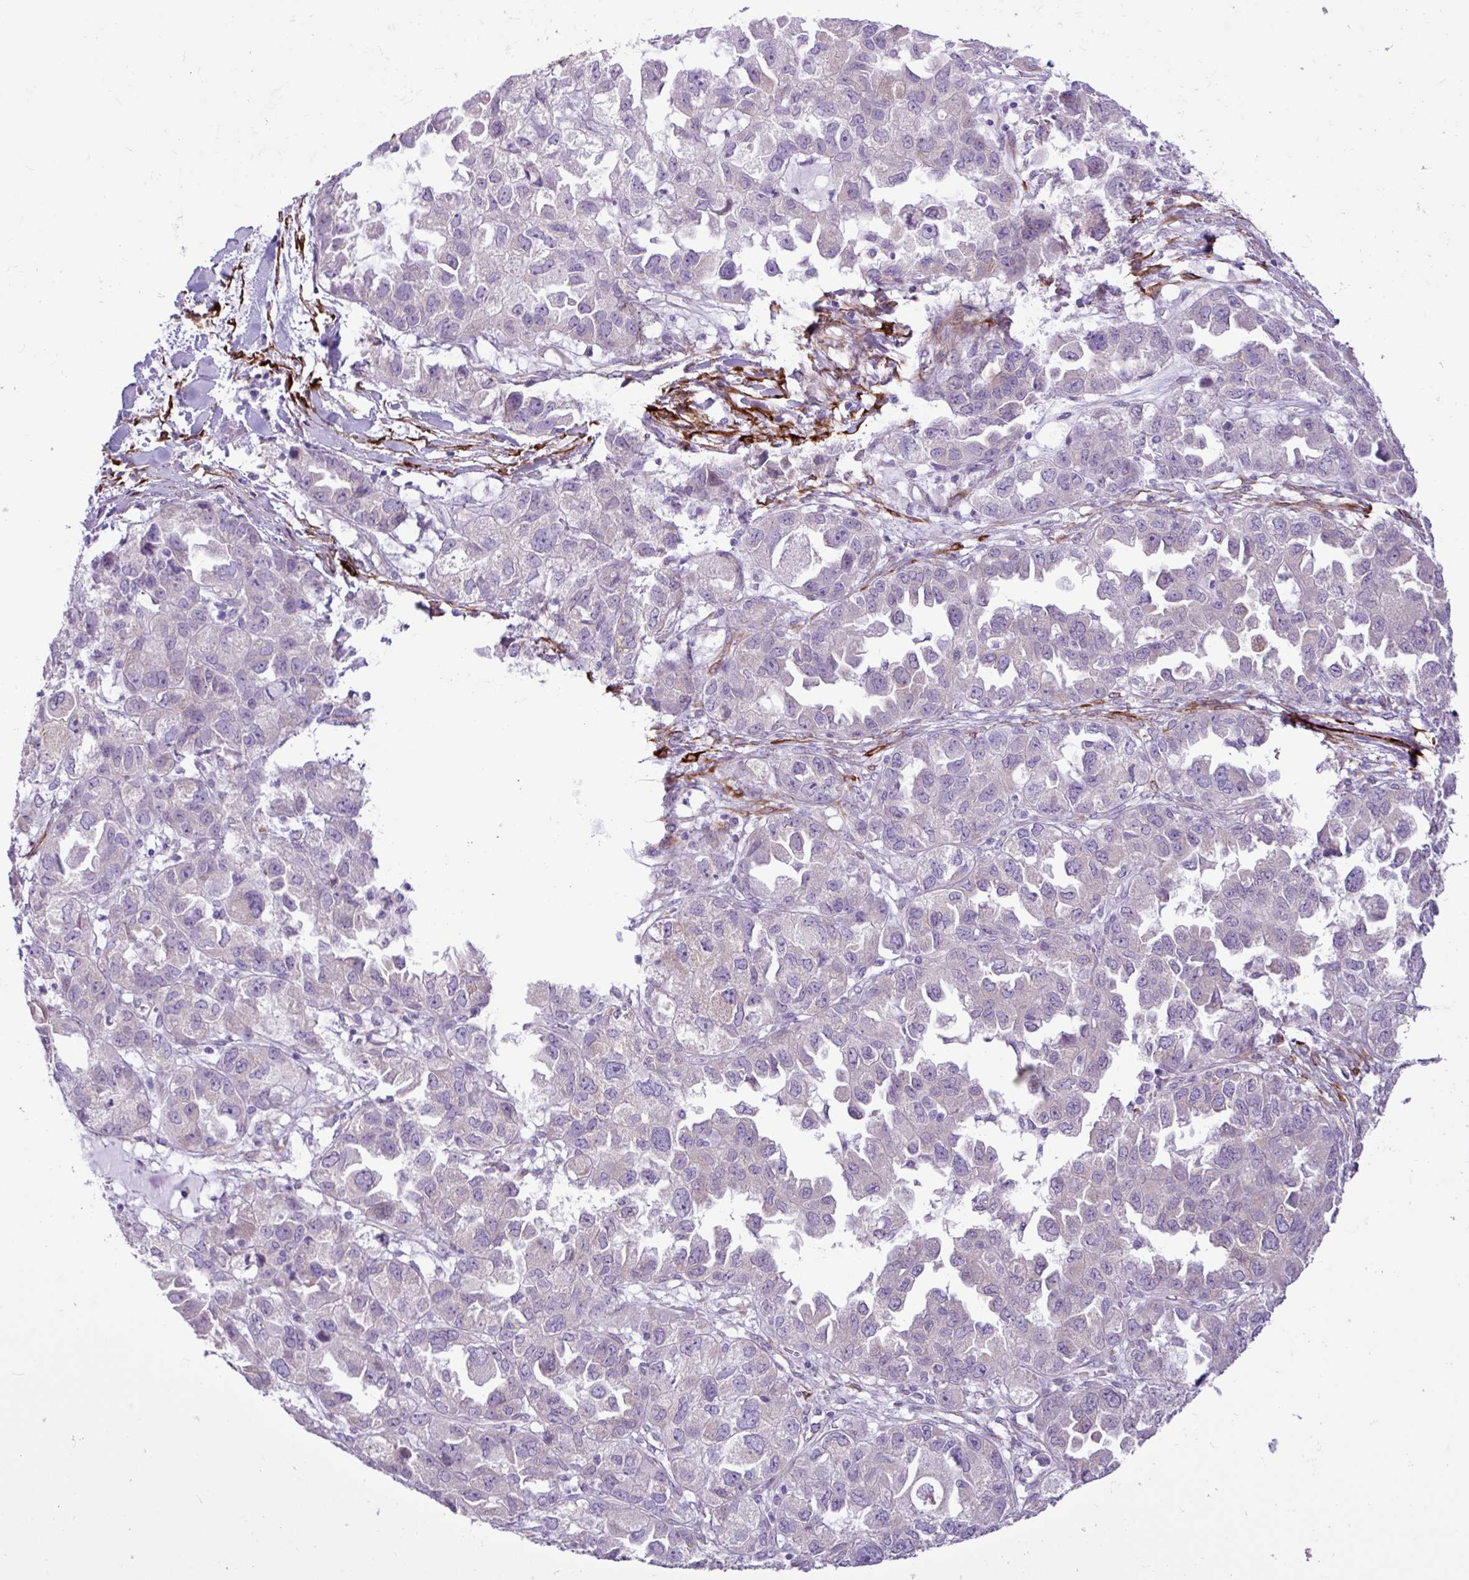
{"staining": {"intensity": "negative", "quantity": "none", "location": "none"}, "tissue": "ovarian cancer", "cell_type": "Tumor cells", "image_type": "cancer", "snomed": [{"axis": "morphology", "description": "Cystadenocarcinoma, serous, NOS"}, {"axis": "topography", "description": "Ovary"}], "caption": "Photomicrograph shows no protein positivity in tumor cells of ovarian cancer (serous cystadenocarcinoma) tissue.", "gene": "SLC38A1", "patient": {"sex": "female", "age": 84}}